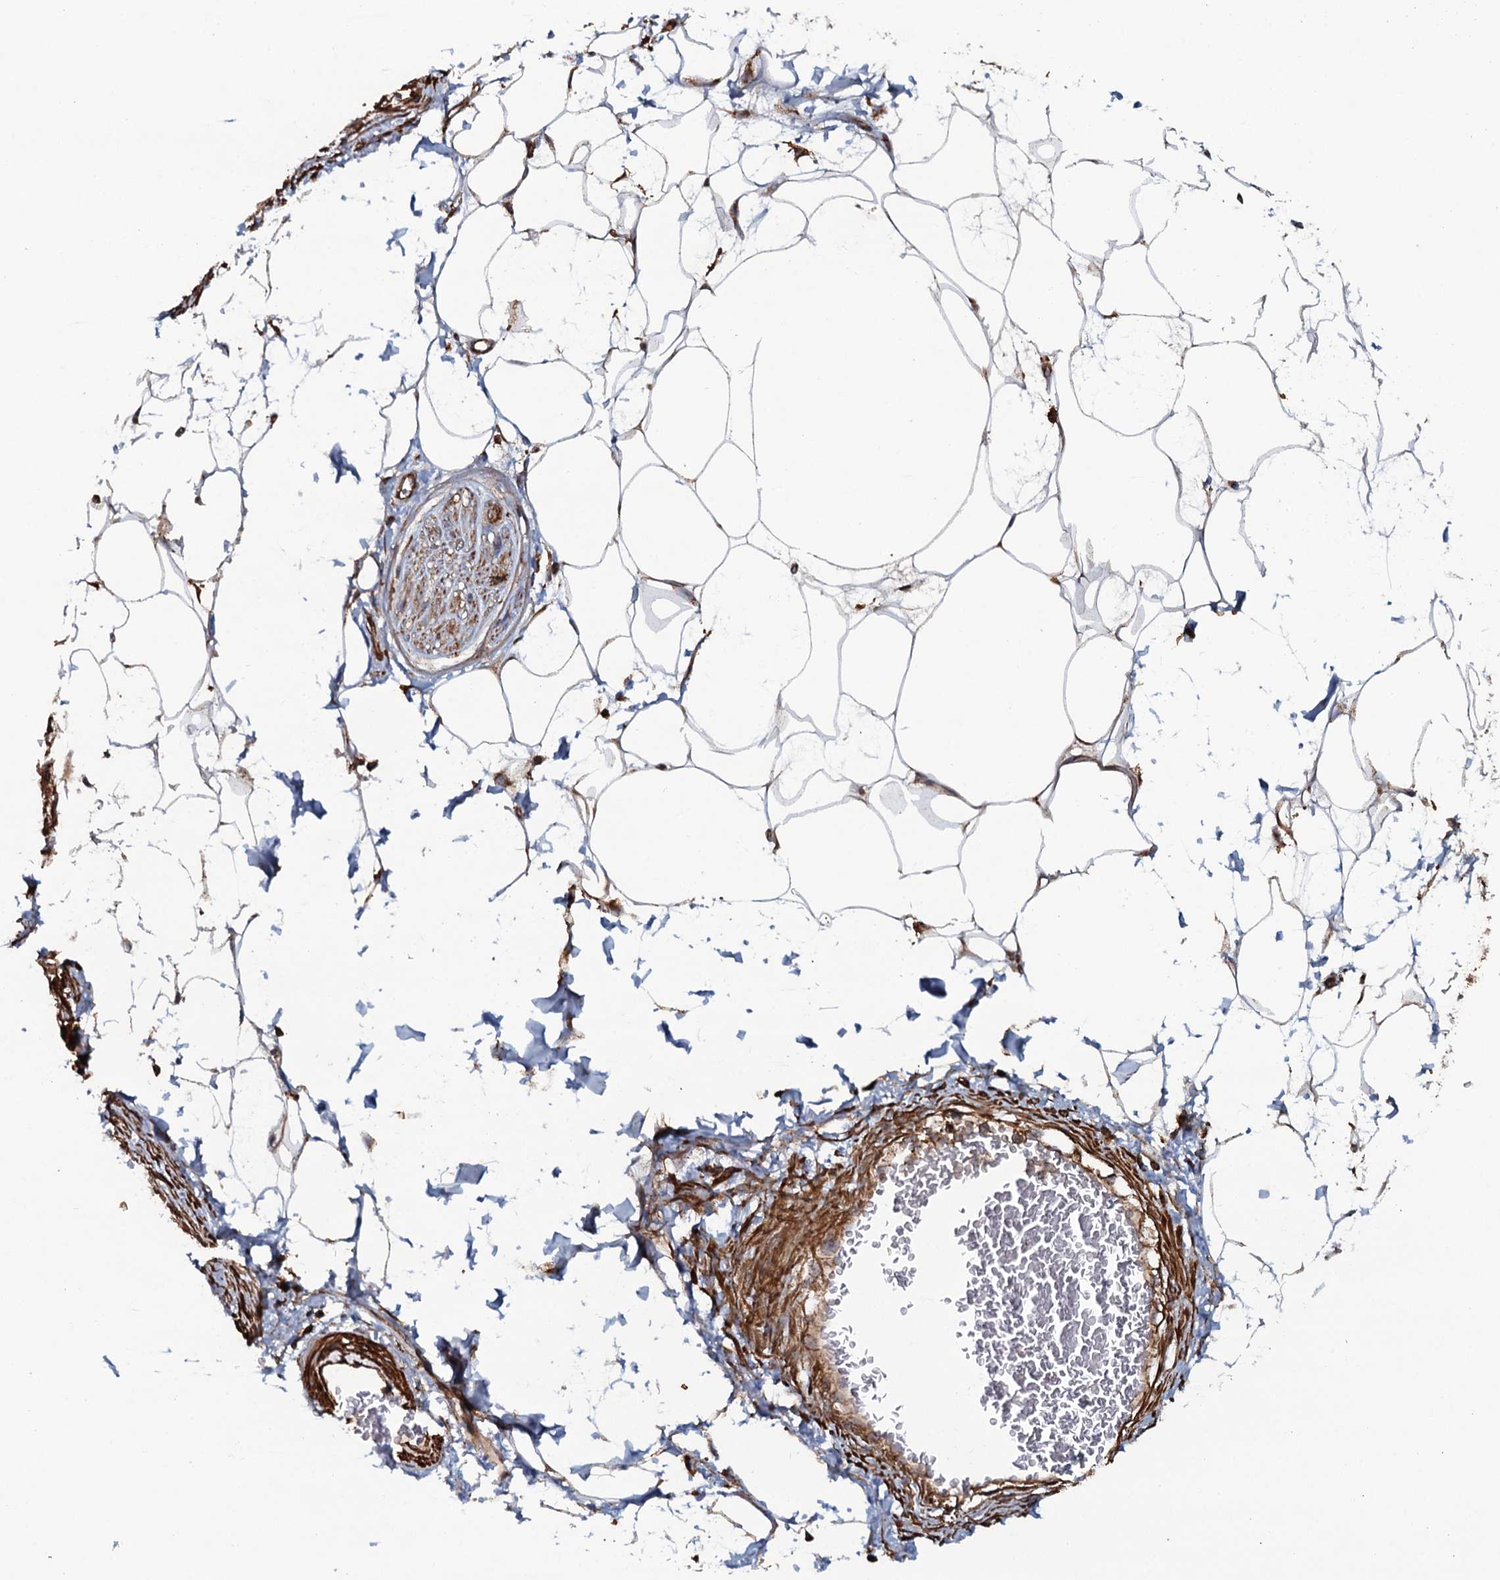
{"staining": {"intensity": "weak", "quantity": "25%-75%", "location": "cytoplasmic/membranous"}, "tissue": "adipose tissue", "cell_type": "Adipocytes", "image_type": "normal", "snomed": [{"axis": "morphology", "description": "Normal tissue, NOS"}, {"axis": "morphology", "description": "Adenocarcinoma, NOS"}, {"axis": "topography", "description": "Rectum"}, {"axis": "topography", "description": "Vagina"}, {"axis": "topography", "description": "Peripheral nerve tissue"}], "caption": "Immunohistochemistry of normal adipose tissue reveals low levels of weak cytoplasmic/membranous positivity in about 25%-75% of adipocytes.", "gene": "VWA8", "patient": {"sex": "female", "age": 71}}